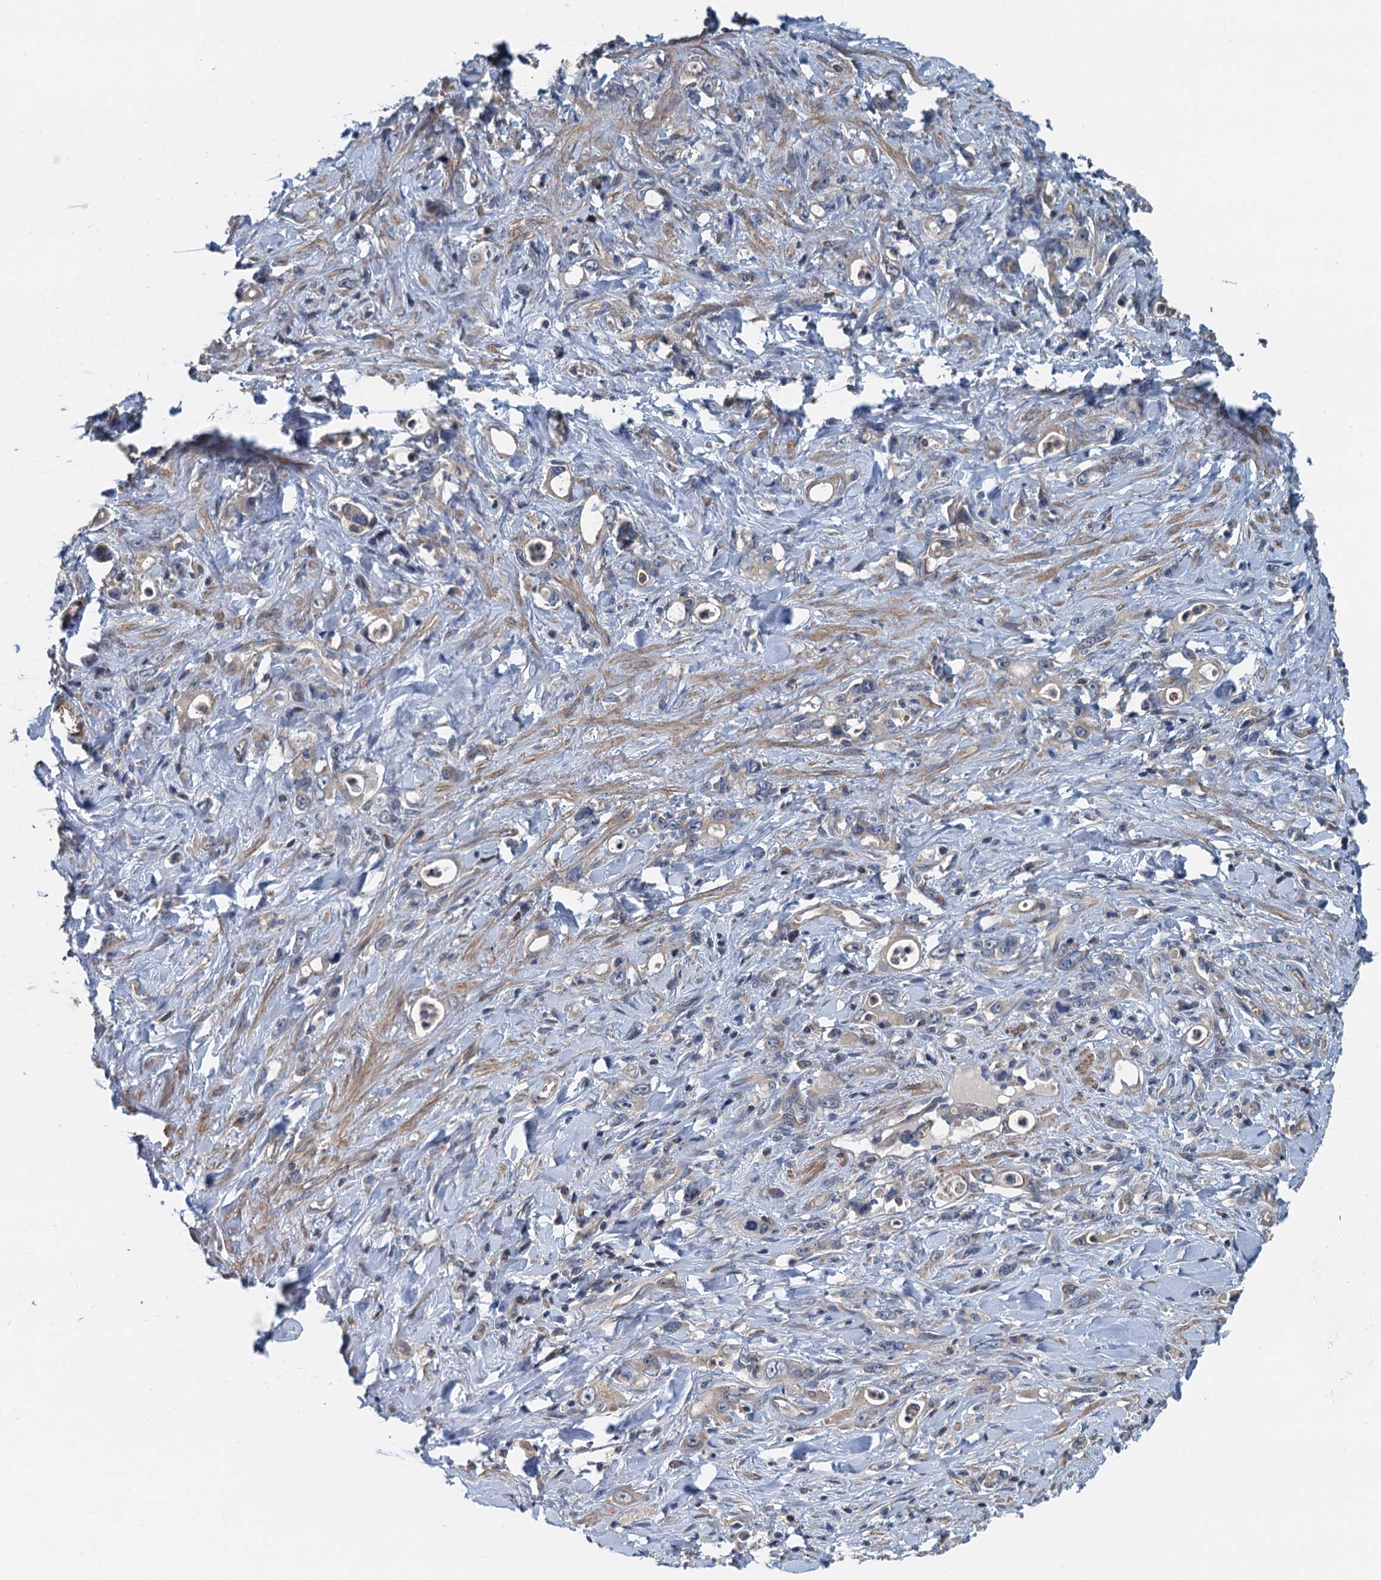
{"staining": {"intensity": "weak", "quantity": "<25%", "location": "cytoplasmic/membranous"}, "tissue": "stomach cancer", "cell_type": "Tumor cells", "image_type": "cancer", "snomed": [{"axis": "morphology", "description": "Adenocarcinoma, NOS"}, {"axis": "topography", "description": "Stomach, lower"}], "caption": "Tumor cells show no significant protein expression in stomach cancer (adenocarcinoma).", "gene": "PPP1R14D", "patient": {"sex": "female", "age": 43}}